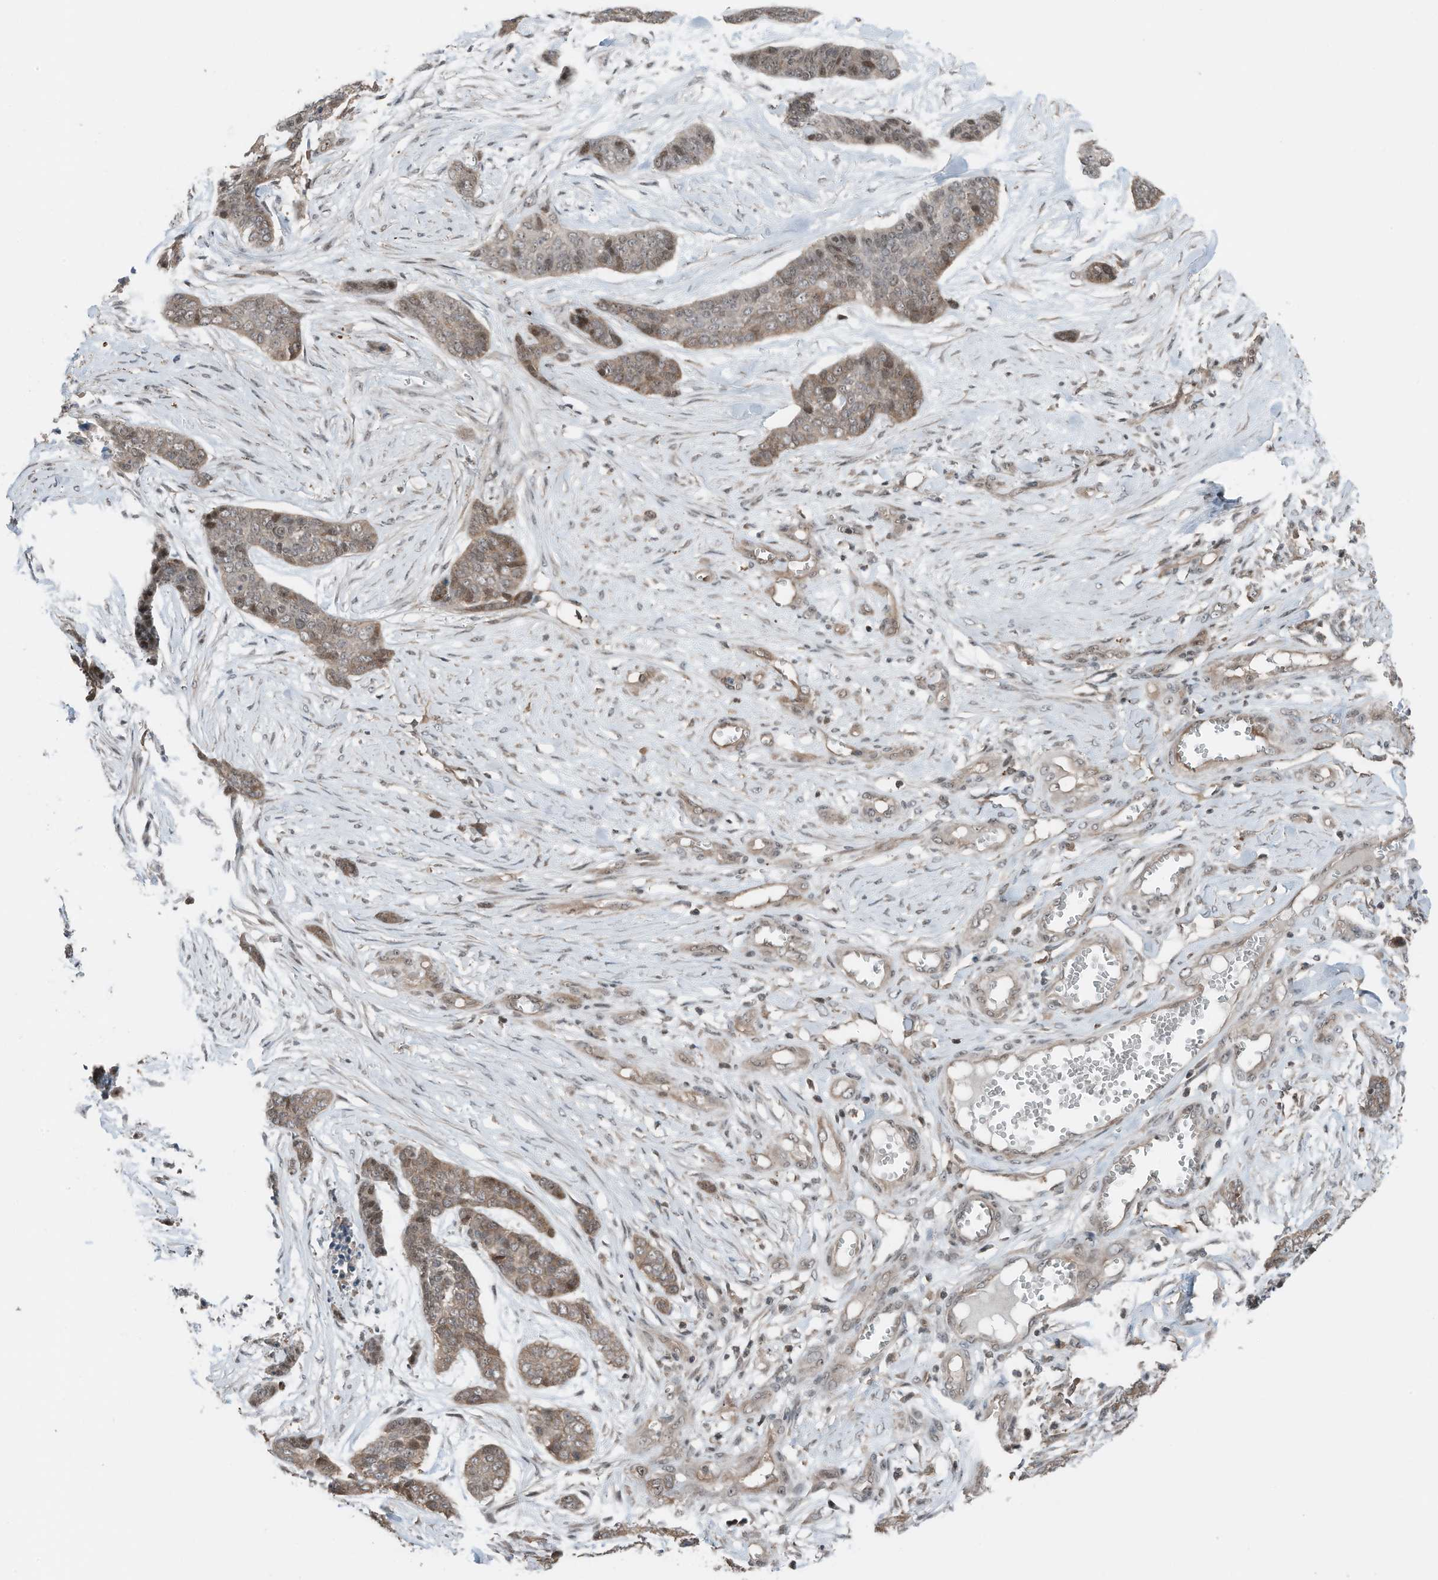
{"staining": {"intensity": "moderate", "quantity": "25%-75%", "location": "cytoplasmic/membranous,nuclear"}, "tissue": "skin cancer", "cell_type": "Tumor cells", "image_type": "cancer", "snomed": [{"axis": "morphology", "description": "Basal cell carcinoma"}, {"axis": "topography", "description": "Skin"}], "caption": "Immunohistochemistry of skin cancer demonstrates medium levels of moderate cytoplasmic/membranous and nuclear positivity in approximately 25%-75% of tumor cells. The protein of interest is shown in brown color, while the nuclei are stained blue.", "gene": "TXNDC9", "patient": {"sex": "female", "age": 64}}